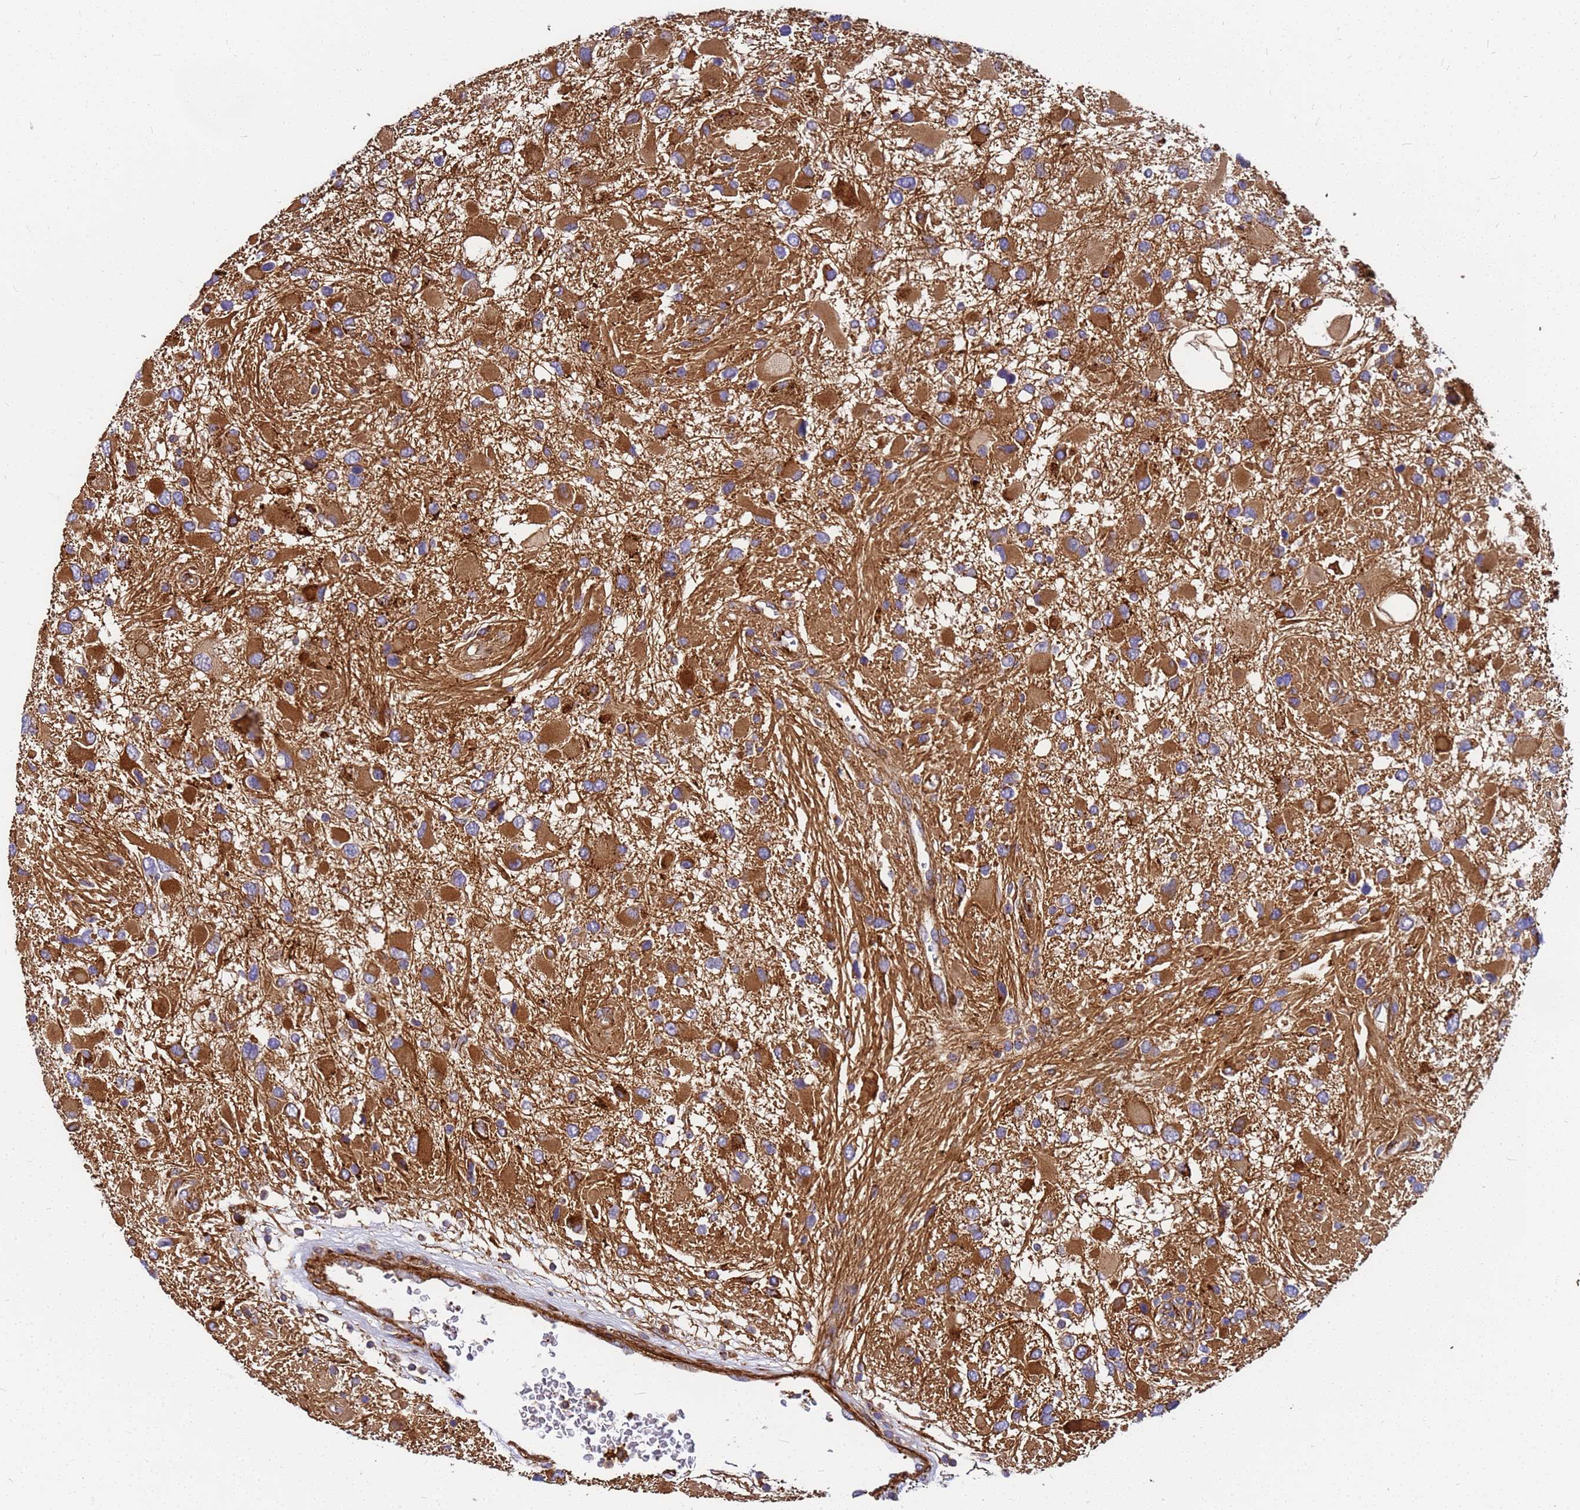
{"staining": {"intensity": "moderate", "quantity": ">75%", "location": "cytoplasmic/membranous"}, "tissue": "glioma", "cell_type": "Tumor cells", "image_type": "cancer", "snomed": [{"axis": "morphology", "description": "Glioma, malignant, High grade"}, {"axis": "topography", "description": "Brain"}], "caption": "High-power microscopy captured an IHC image of malignant glioma (high-grade), revealing moderate cytoplasmic/membranous positivity in about >75% of tumor cells. Using DAB (brown) and hematoxylin (blue) stains, captured at high magnification using brightfield microscopy.", "gene": "C2CD5", "patient": {"sex": "male", "age": 53}}